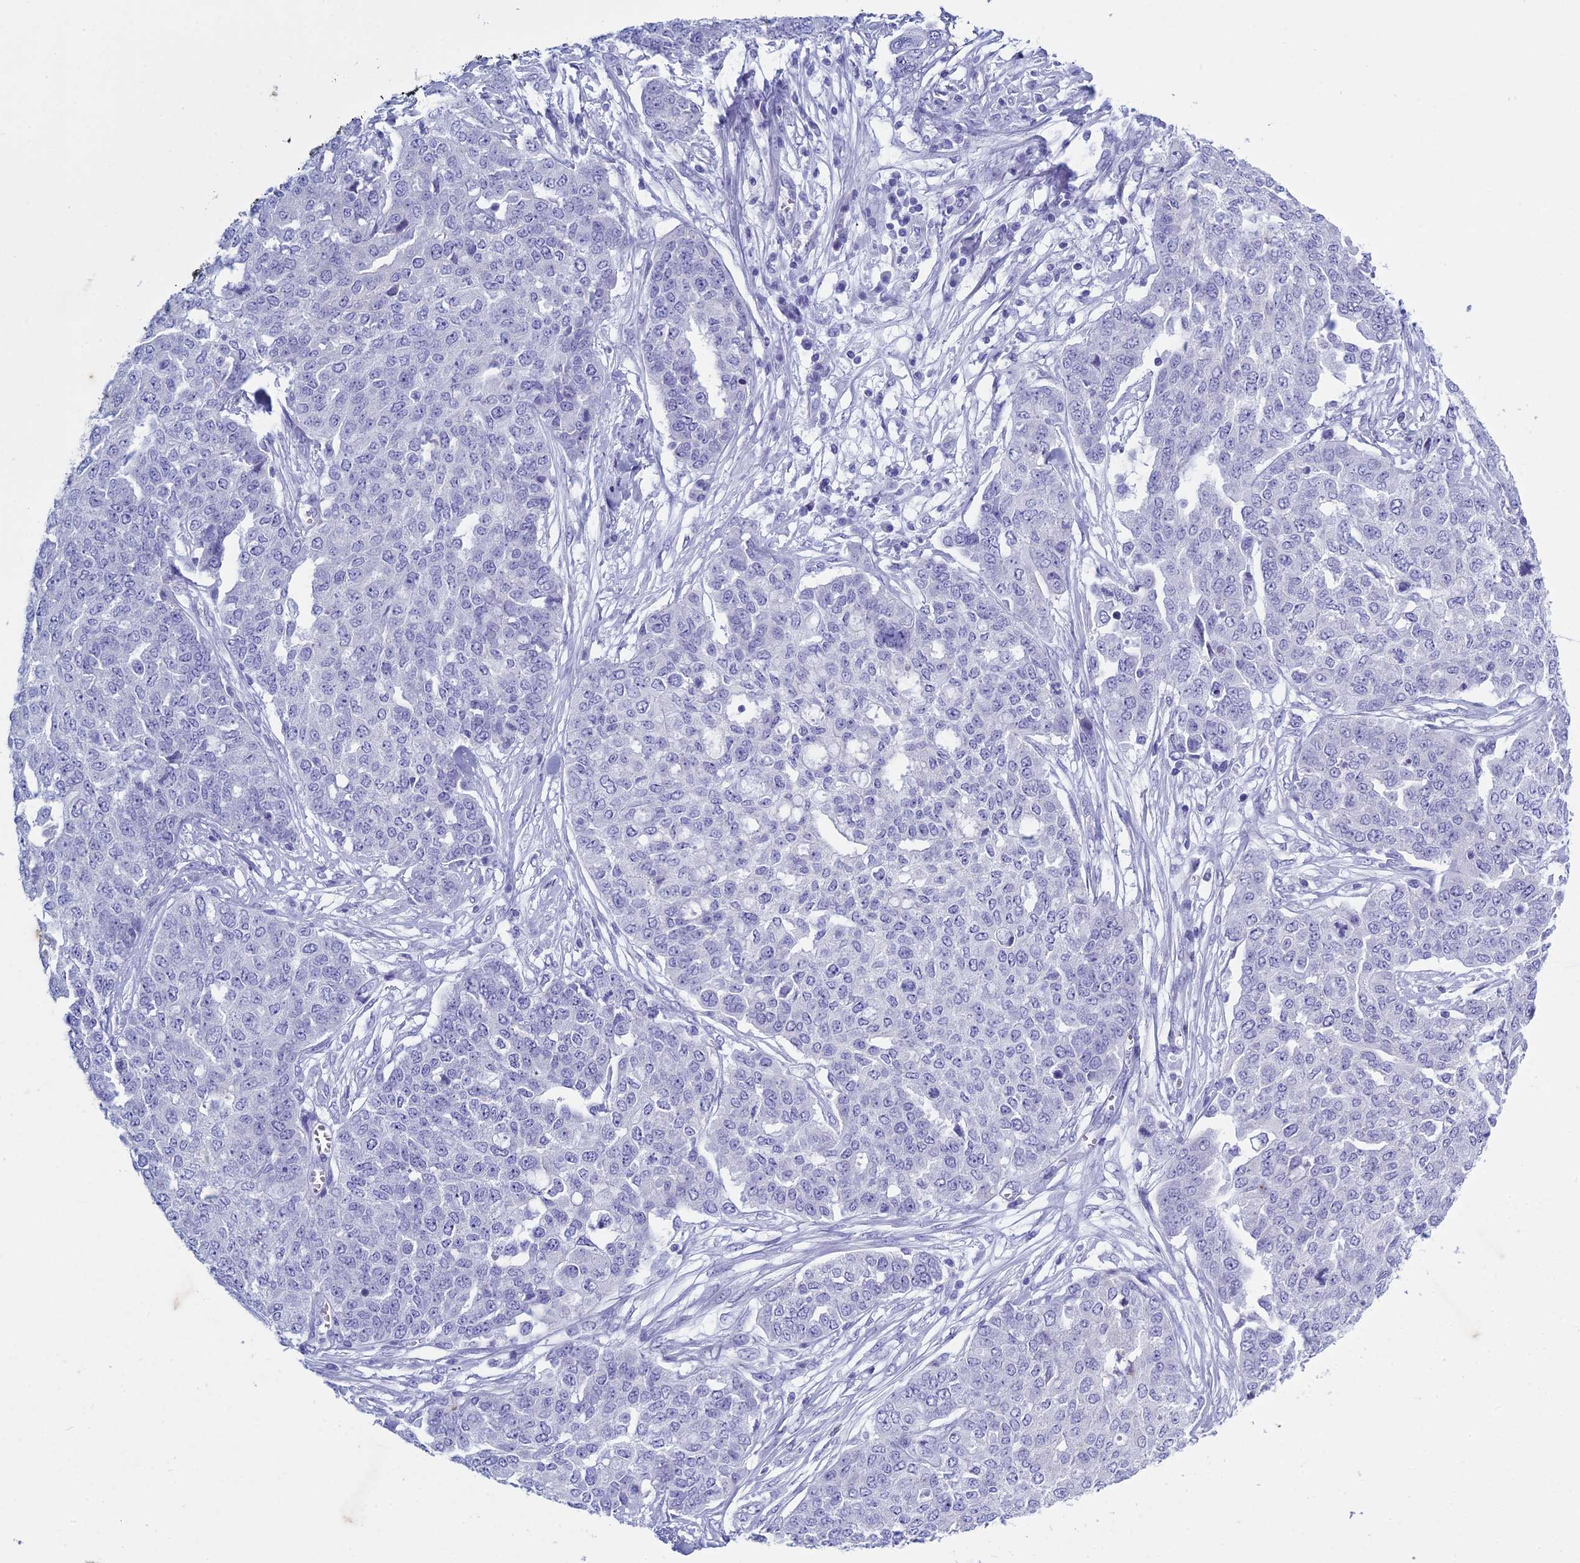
{"staining": {"intensity": "negative", "quantity": "none", "location": "none"}, "tissue": "ovarian cancer", "cell_type": "Tumor cells", "image_type": "cancer", "snomed": [{"axis": "morphology", "description": "Cystadenocarcinoma, serous, NOS"}, {"axis": "topography", "description": "Soft tissue"}, {"axis": "topography", "description": "Ovary"}], "caption": "Ovarian cancer stained for a protein using immunohistochemistry reveals no expression tumor cells.", "gene": "HMGB4", "patient": {"sex": "female", "age": 57}}